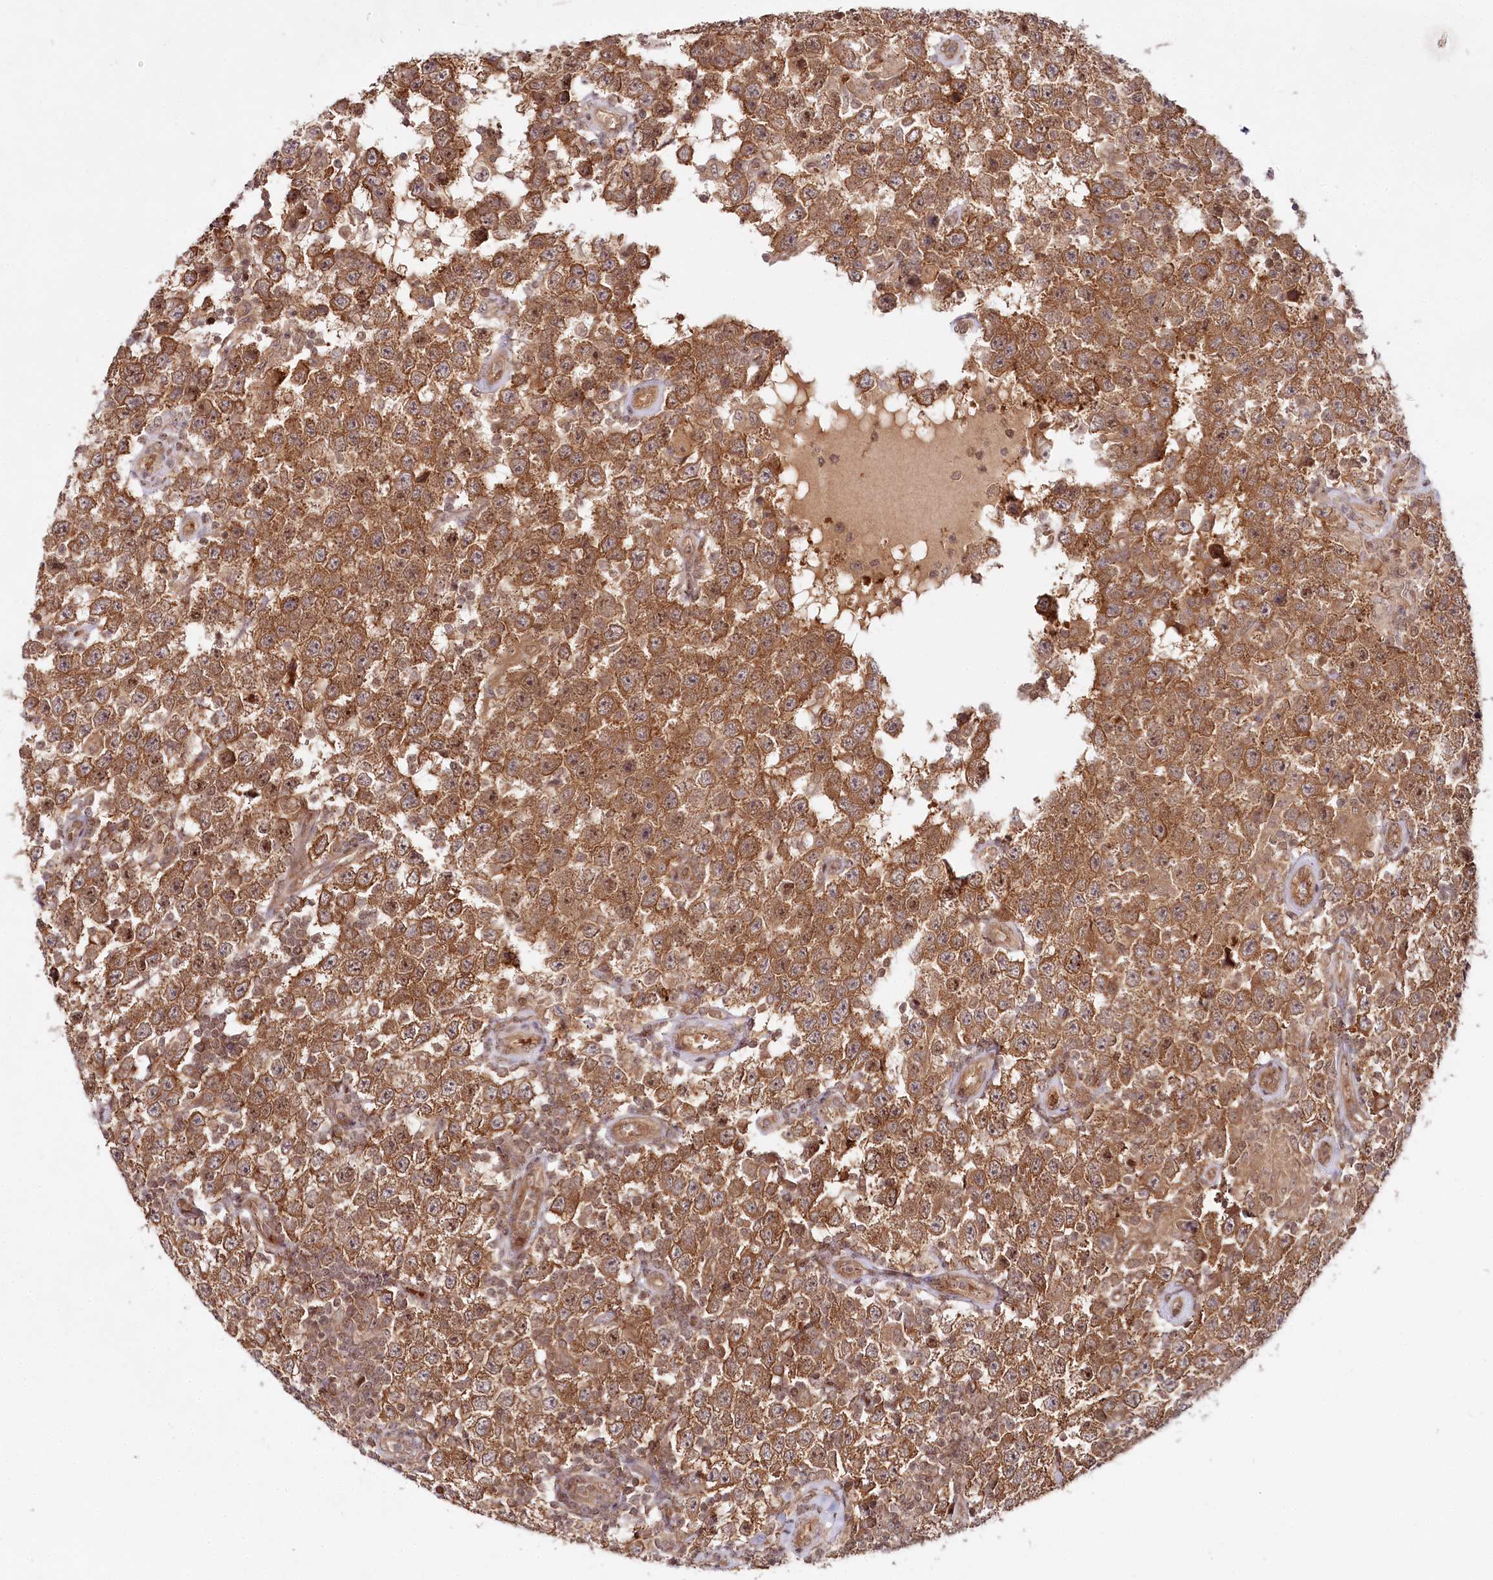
{"staining": {"intensity": "moderate", "quantity": ">75%", "location": "cytoplasmic/membranous"}, "tissue": "testis cancer", "cell_type": "Tumor cells", "image_type": "cancer", "snomed": [{"axis": "morphology", "description": "Normal tissue, NOS"}, {"axis": "morphology", "description": "Urothelial carcinoma, High grade"}, {"axis": "morphology", "description": "Seminoma, NOS"}, {"axis": "morphology", "description": "Carcinoma, Embryonal, NOS"}, {"axis": "topography", "description": "Urinary bladder"}, {"axis": "topography", "description": "Testis"}], "caption": "Moderate cytoplasmic/membranous expression for a protein is seen in approximately >75% of tumor cells of testis cancer using IHC.", "gene": "CCDC65", "patient": {"sex": "male", "age": 41}}